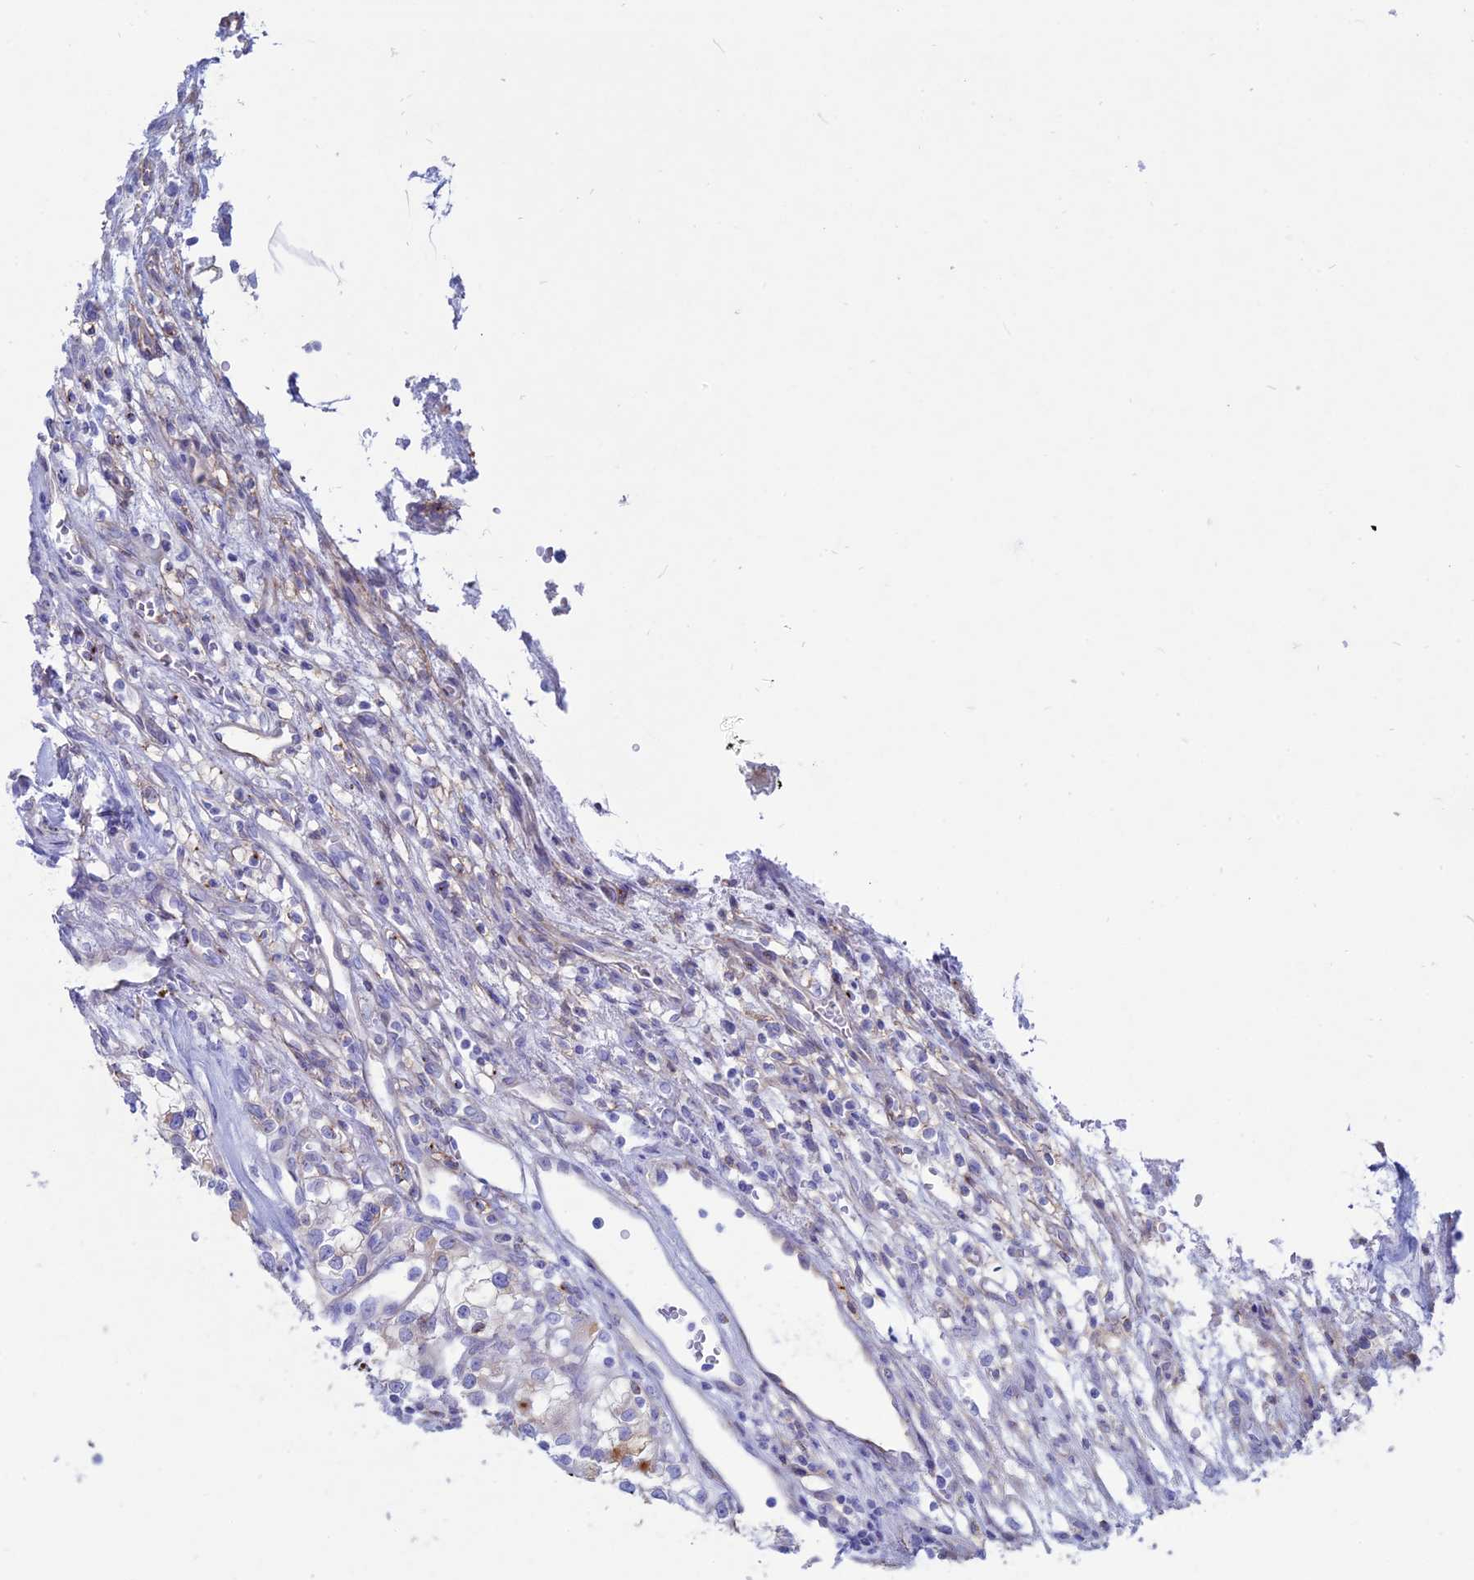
{"staining": {"intensity": "moderate", "quantity": "<25%", "location": "cytoplasmic/membranous"}, "tissue": "renal cancer", "cell_type": "Tumor cells", "image_type": "cancer", "snomed": [{"axis": "morphology", "description": "Adenocarcinoma, NOS"}, {"axis": "topography", "description": "Kidney"}], "caption": "This histopathology image reveals IHC staining of human renal adenocarcinoma, with low moderate cytoplasmic/membranous positivity in about <25% of tumor cells.", "gene": "OR2AE1", "patient": {"sex": "female", "age": 57}}